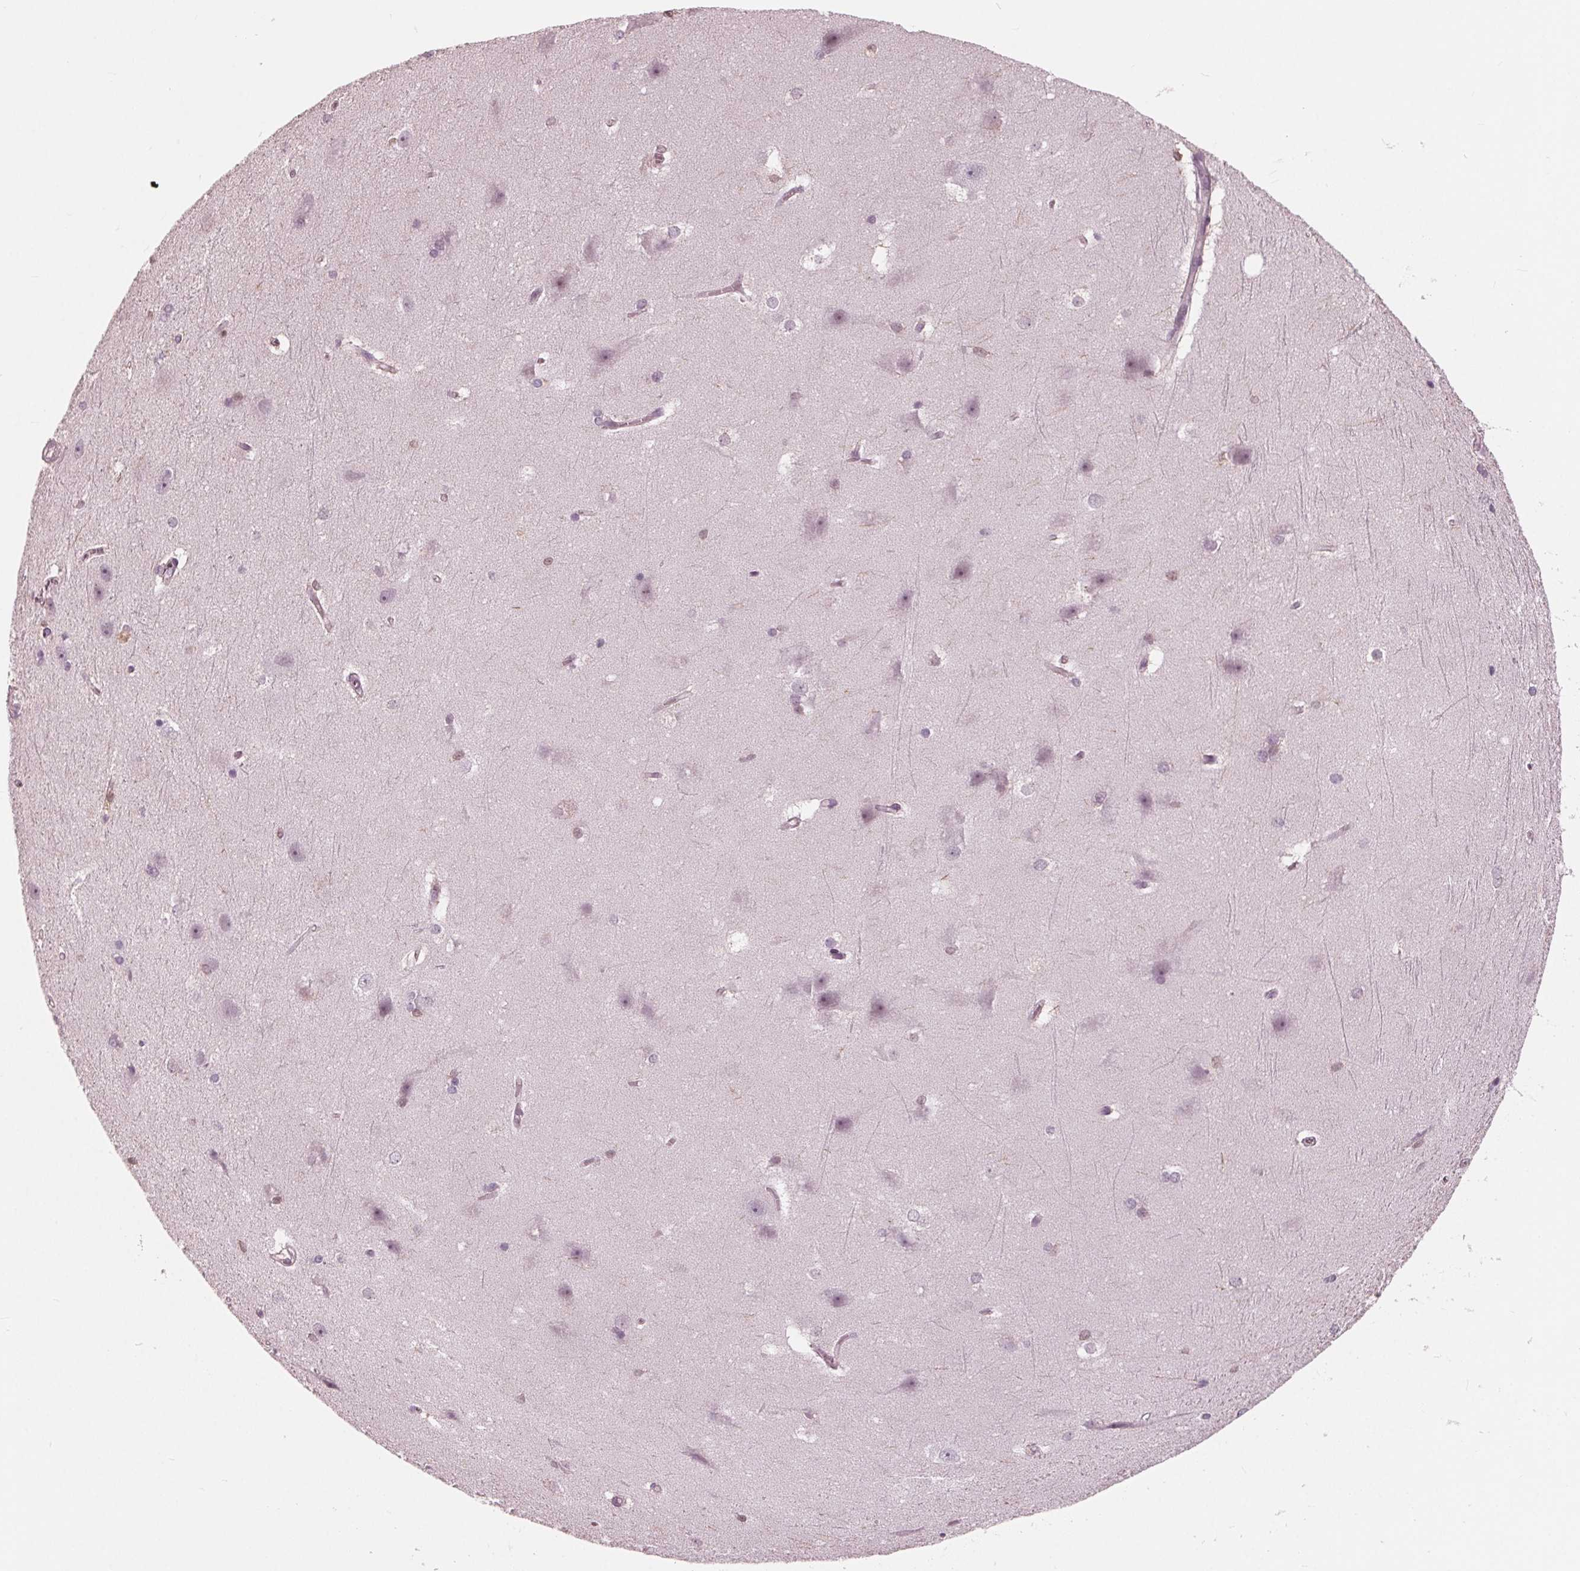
{"staining": {"intensity": "negative", "quantity": "none", "location": "none"}, "tissue": "hippocampus", "cell_type": "Glial cells", "image_type": "normal", "snomed": [{"axis": "morphology", "description": "Normal tissue, NOS"}, {"axis": "topography", "description": "Cerebral cortex"}, {"axis": "topography", "description": "Hippocampus"}], "caption": "DAB (3,3'-diaminobenzidine) immunohistochemical staining of benign human hippocampus demonstrates no significant expression in glial cells.", "gene": "ING3", "patient": {"sex": "female", "age": 19}}